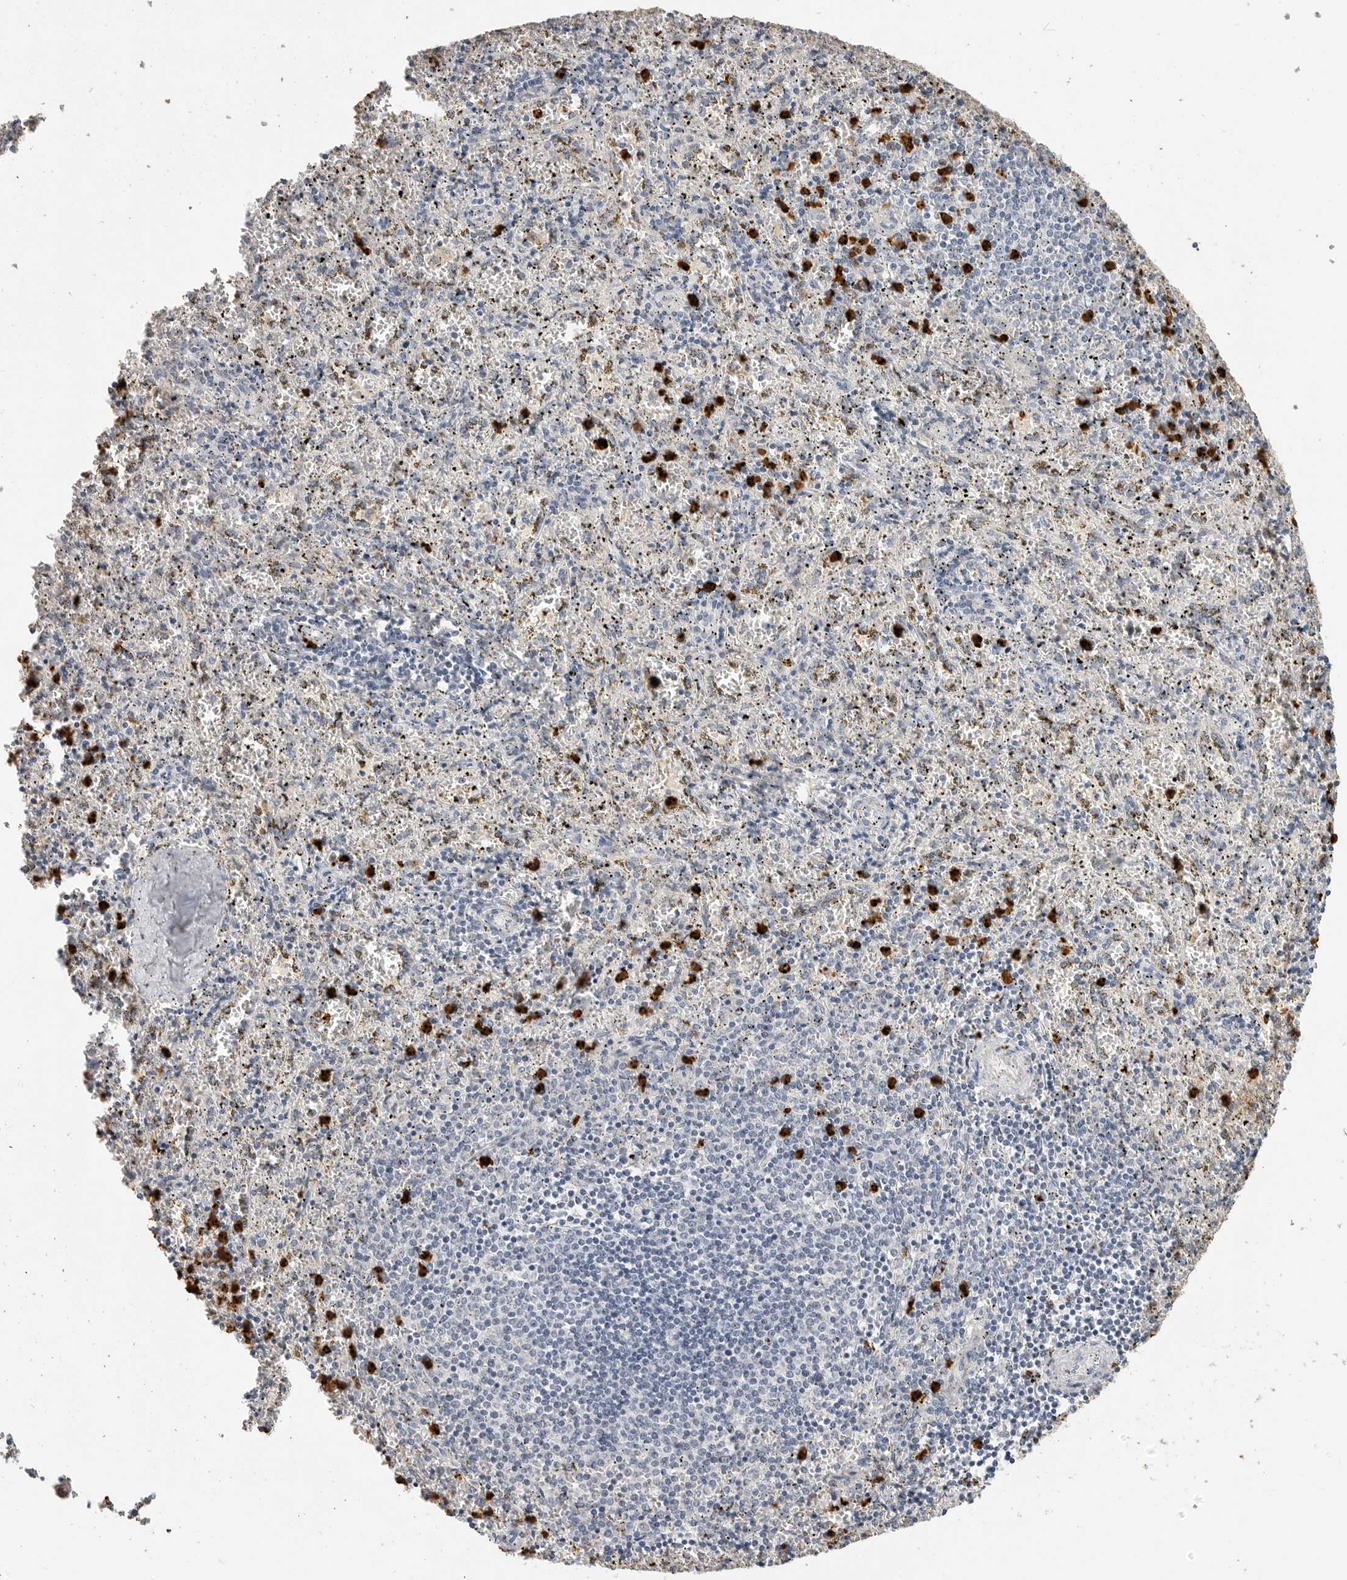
{"staining": {"intensity": "strong", "quantity": "25%-75%", "location": "cytoplasmic/membranous"}, "tissue": "spleen", "cell_type": "Cells in red pulp", "image_type": "normal", "snomed": [{"axis": "morphology", "description": "Normal tissue, NOS"}, {"axis": "topography", "description": "Spleen"}], "caption": "The micrograph exhibits a brown stain indicating the presence of a protein in the cytoplasmic/membranous of cells in red pulp in spleen. (brown staining indicates protein expression, while blue staining denotes nuclei).", "gene": "LTBR", "patient": {"sex": "male", "age": 11}}